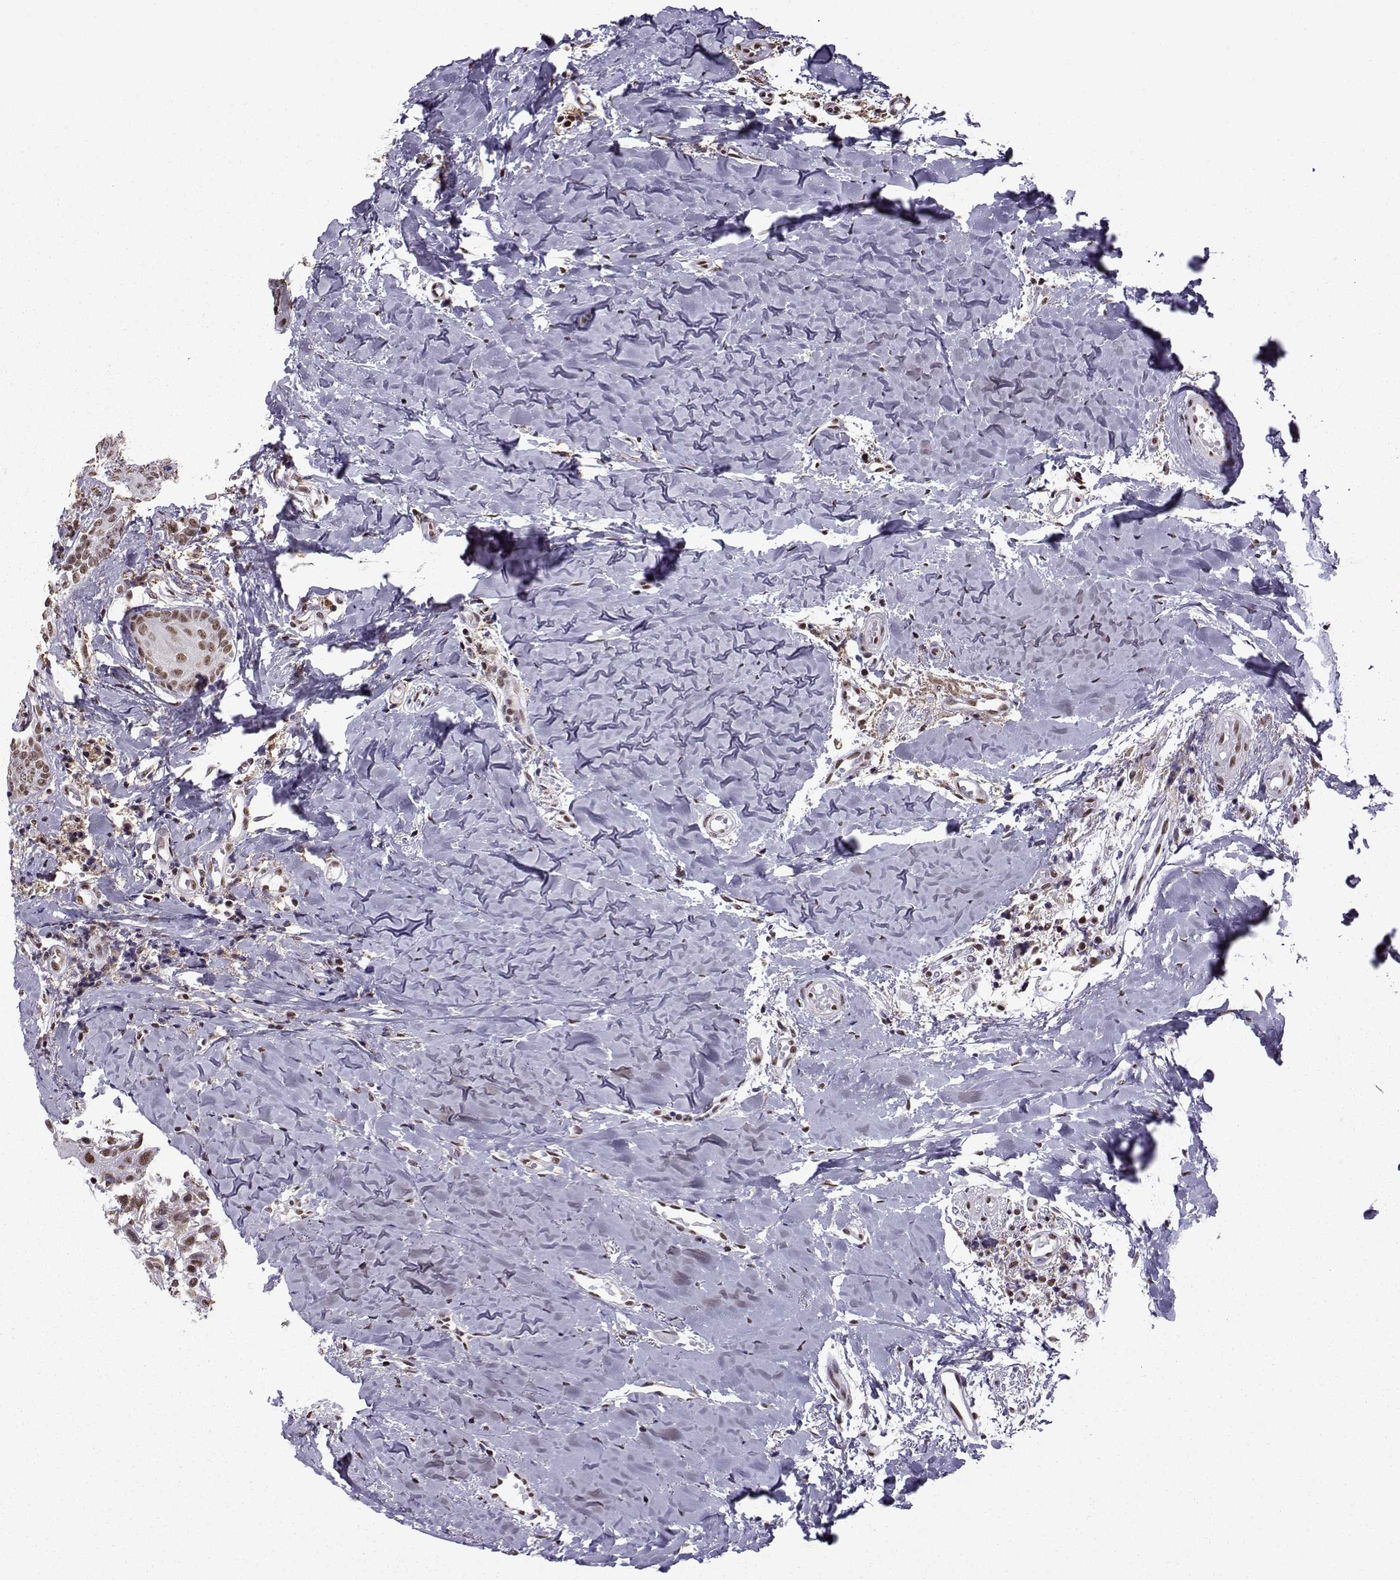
{"staining": {"intensity": "moderate", "quantity": "25%-75%", "location": "nuclear"}, "tissue": "head and neck cancer", "cell_type": "Tumor cells", "image_type": "cancer", "snomed": [{"axis": "morphology", "description": "Normal tissue, NOS"}, {"axis": "morphology", "description": "Squamous cell carcinoma, NOS"}, {"axis": "topography", "description": "Oral tissue"}, {"axis": "topography", "description": "Salivary gland"}, {"axis": "topography", "description": "Head-Neck"}], "caption": "Protein expression analysis of human head and neck cancer reveals moderate nuclear staining in about 25%-75% of tumor cells.", "gene": "EZH1", "patient": {"sex": "female", "age": 62}}